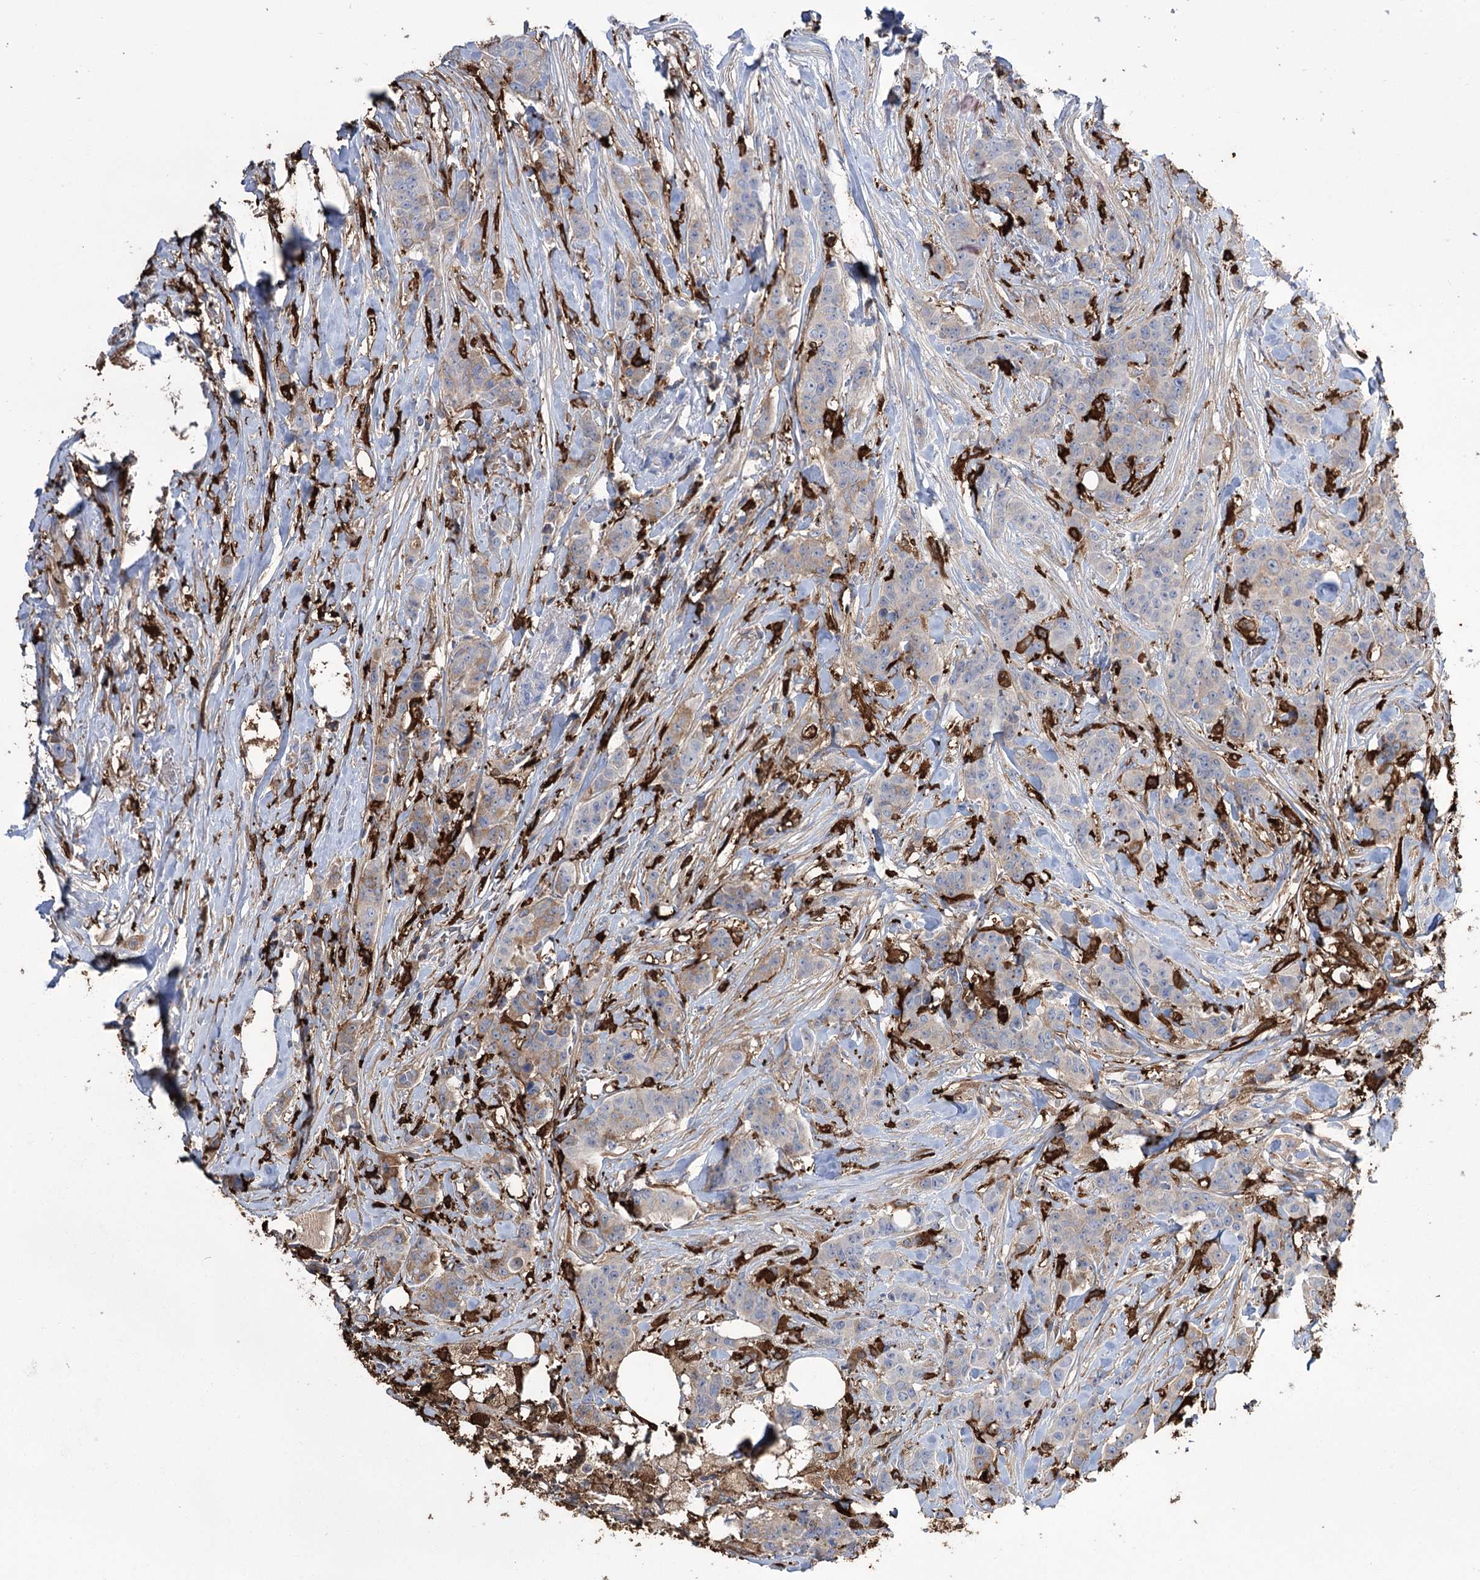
{"staining": {"intensity": "weak", "quantity": "25%-75%", "location": "cytoplasmic/membranous"}, "tissue": "breast cancer", "cell_type": "Tumor cells", "image_type": "cancer", "snomed": [{"axis": "morphology", "description": "Duct carcinoma"}, {"axis": "topography", "description": "Breast"}], "caption": "Weak cytoplasmic/membranous expression for a protein is appreciated in approximately 25%-75% of tumor cells of intraductal carcinoma (breast) using immunohistochemistry (IHC).", "gene": "ZNF622", "patient": {"sex": "female", "age": 40}}